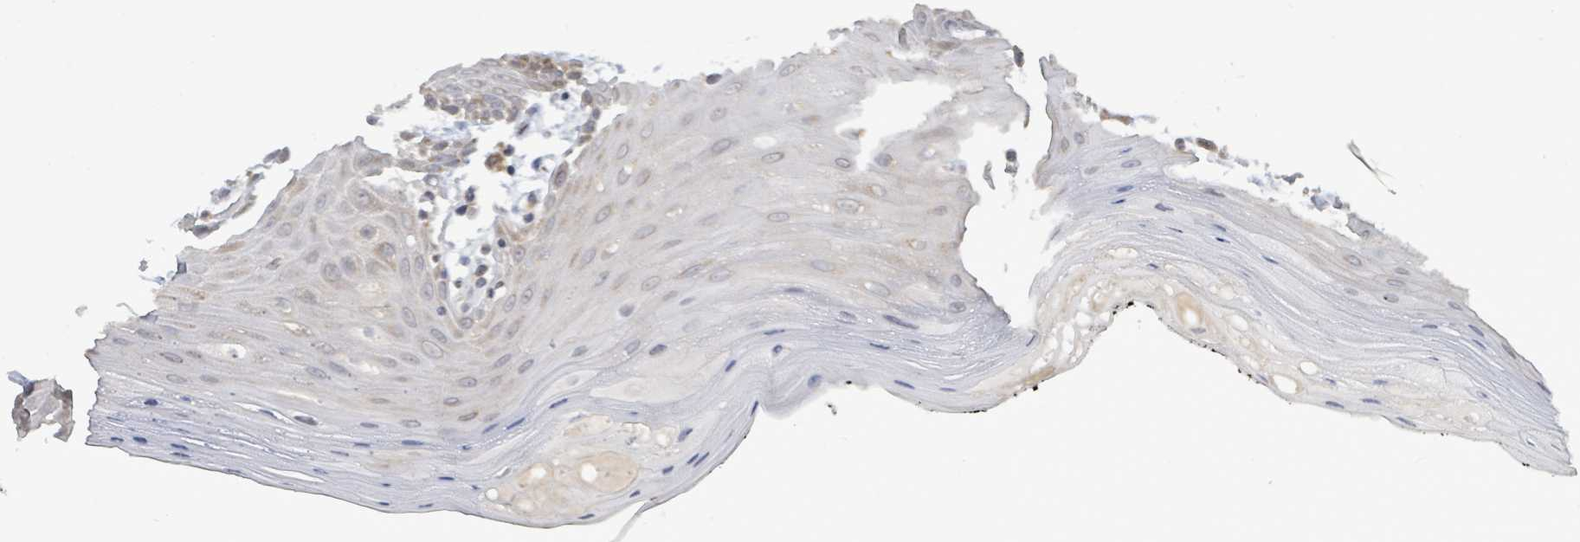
{"staining": {"intensity": "weak", "quantity": "25%-75%", "location": "cytoplasmic/membranous"}, "tissue": "oral mucosa", "cell_type": "Squamous epithelial cells", "image_type": "normal", "snomed": [{"axis": "morphology", "description": "Normal tissue, NOS"}, {"axis": "topography", "description": "Oral tissue"}, {"axis": "topography", "description": "Tounge, NOS"}], "caption": "Protein positivity by immunohistochemistry exhibits weak cytoplasmic/membranous positivity in about 25%-75% of squamous epithelial cells in normal oral mucosa. Nuclei are stained in blue.", "gene": "COQ10B", "patient": {"sex": "female", "age": 59}}